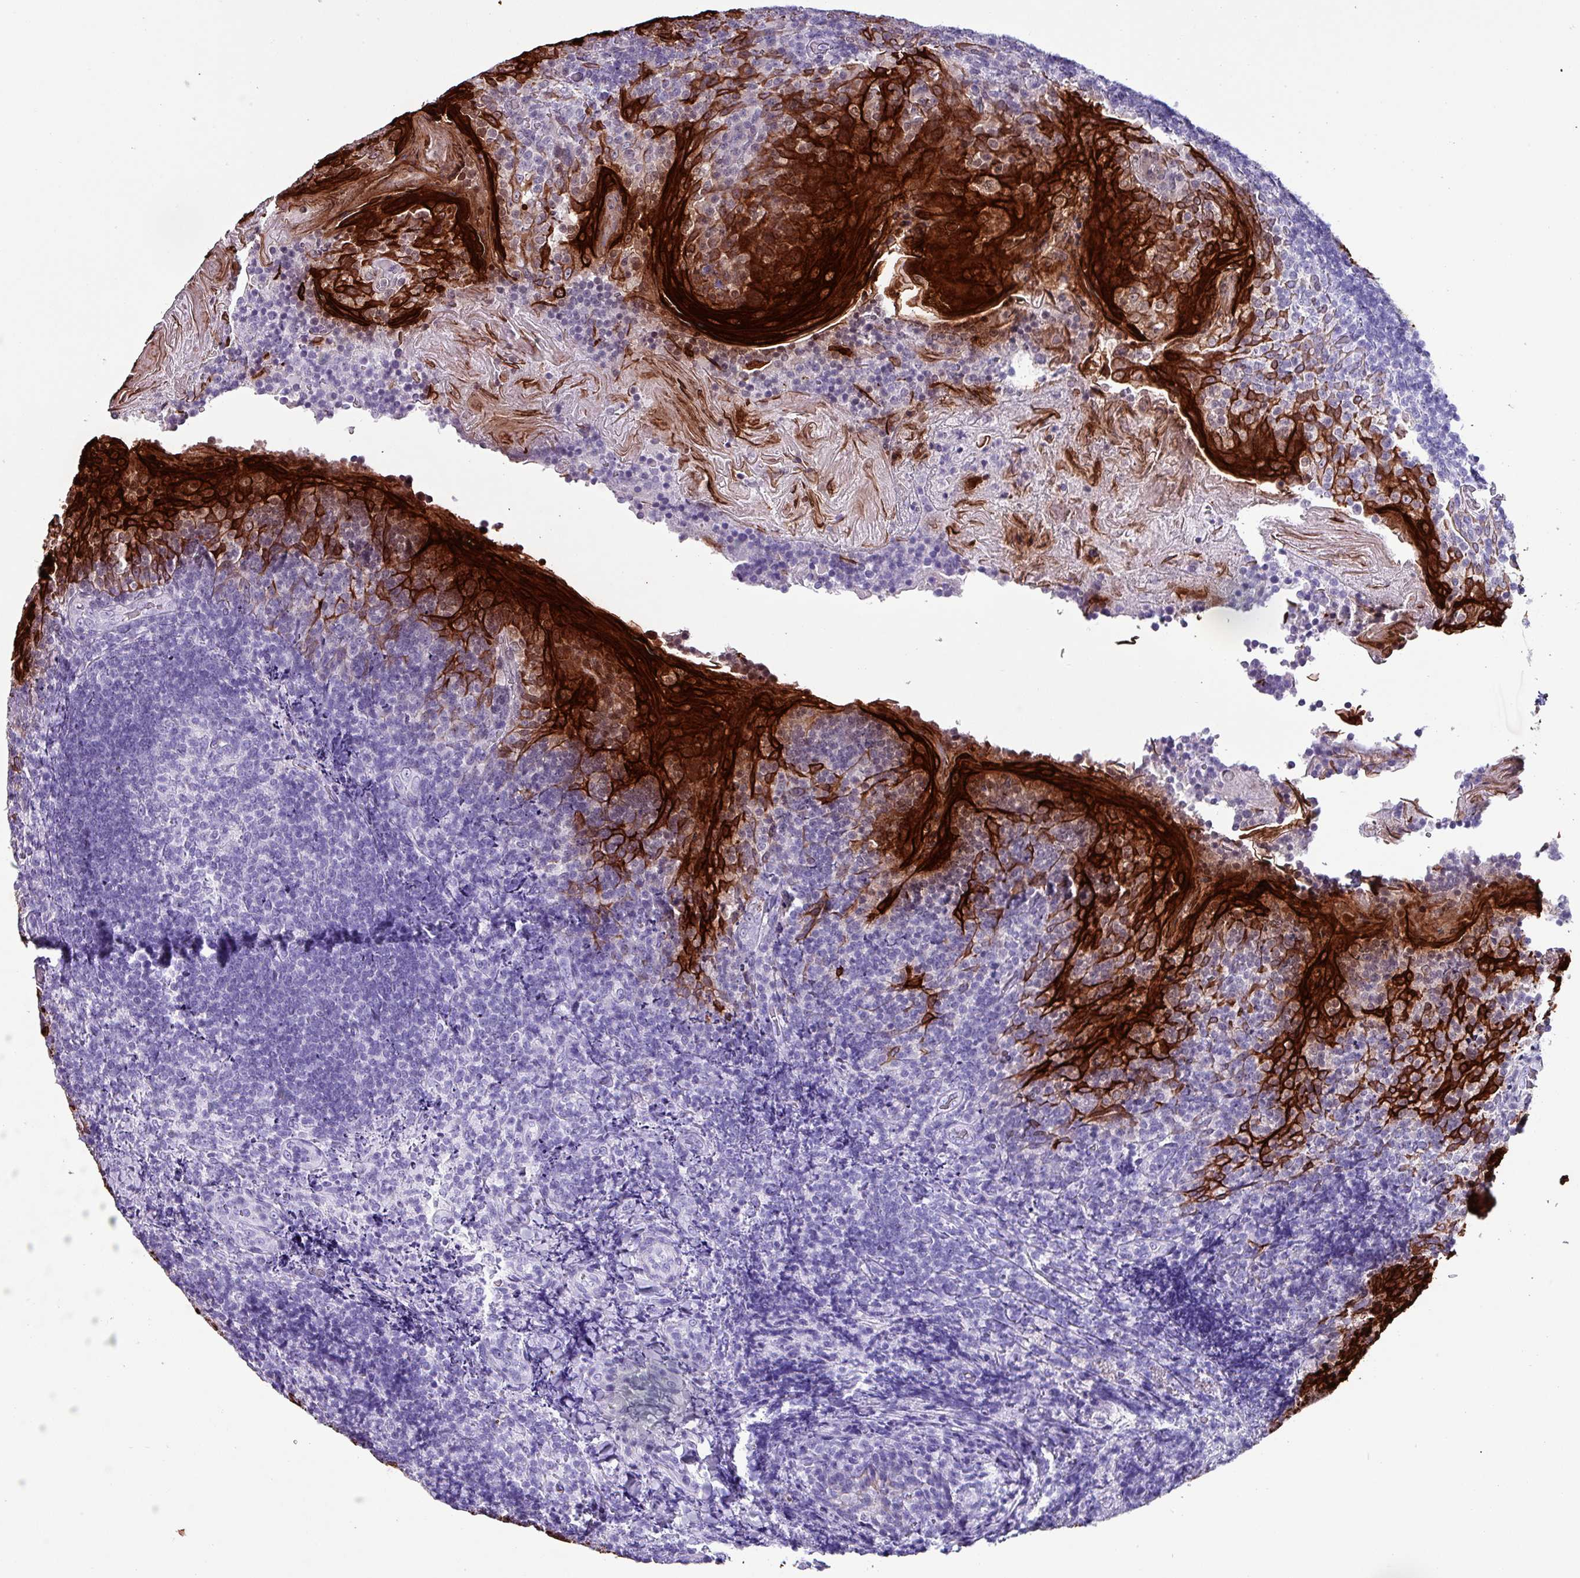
{"staining": {"intensity": "negative", "quantity": "none", "location": "none"}, "tissue": "tonsil", "cell_type": "Germinal center cells", "image_type": "normal", "snomed": [{"axis": "morphology", "description": "Normal tissue, NOS"}, {"axis": "topography", "description": "Tonsil"}], "caption": "The micrograph displays no significant positivity in germinal center cells of tonsil. (DAB IHC with hematoxylin counter stain).", "gene": "KRT6A", "patient": {"sex": "female", "age": 10}}